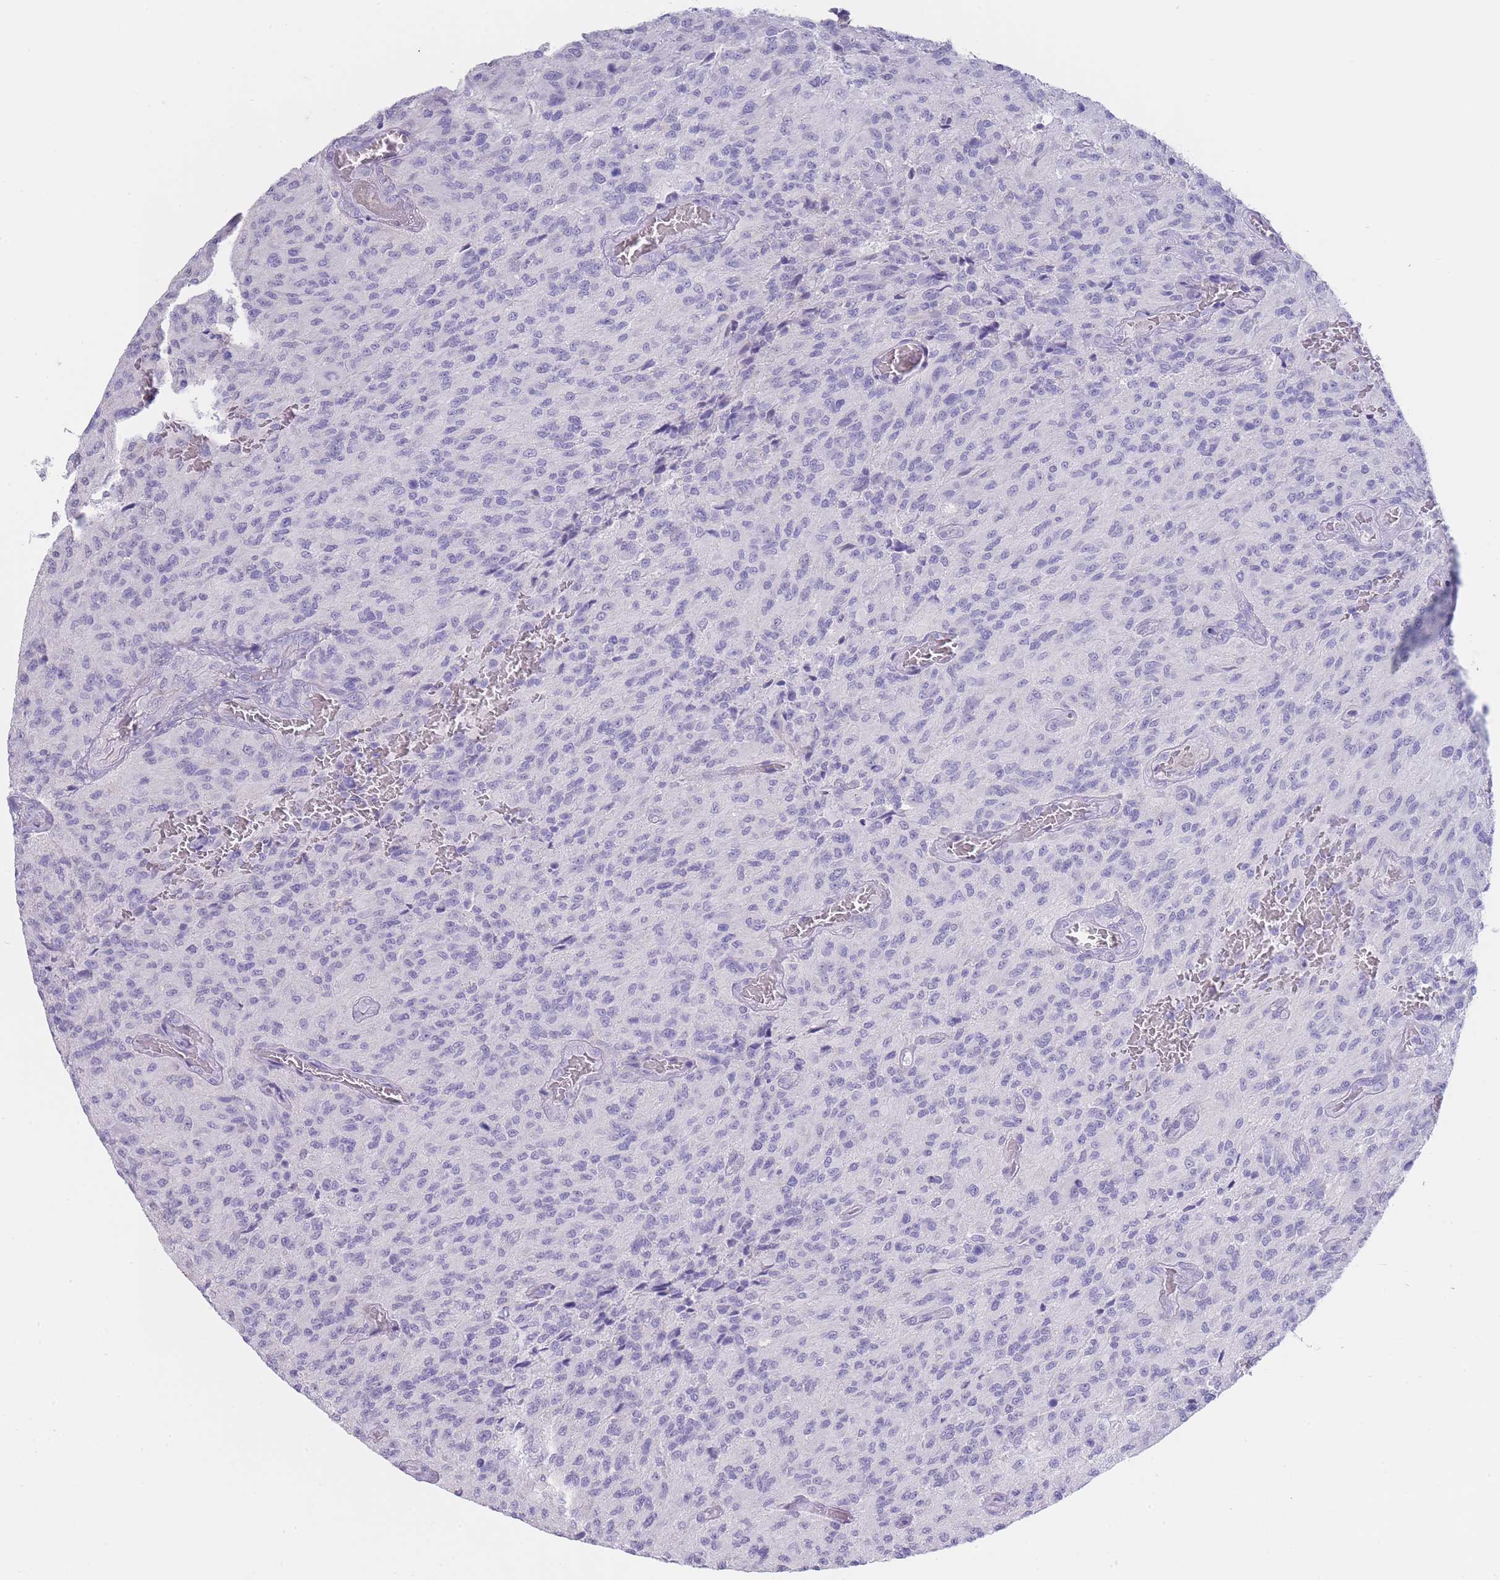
{"staining": {"intensity": "negative", "quantity": "none", "location": "none"}, "tissue": "glioma", "cell_type": "Tumor cells", "image_type": "cancer", "snomed": [{"axis": "morphology", "description": "Normal tissue, NOS"}, {"axis": "morphology", "description": "Glioma, malignant, High grade"}, {"axis": "topography", "description": "Cerebral cortex"}], "caption": "A histopathology image of human glioma is negative for staining in tumor cells. (DAB immunohistochemistry (IHC), high magnification).", "gene": "CD37", "patient": {"sex": "male", "age": 56}}